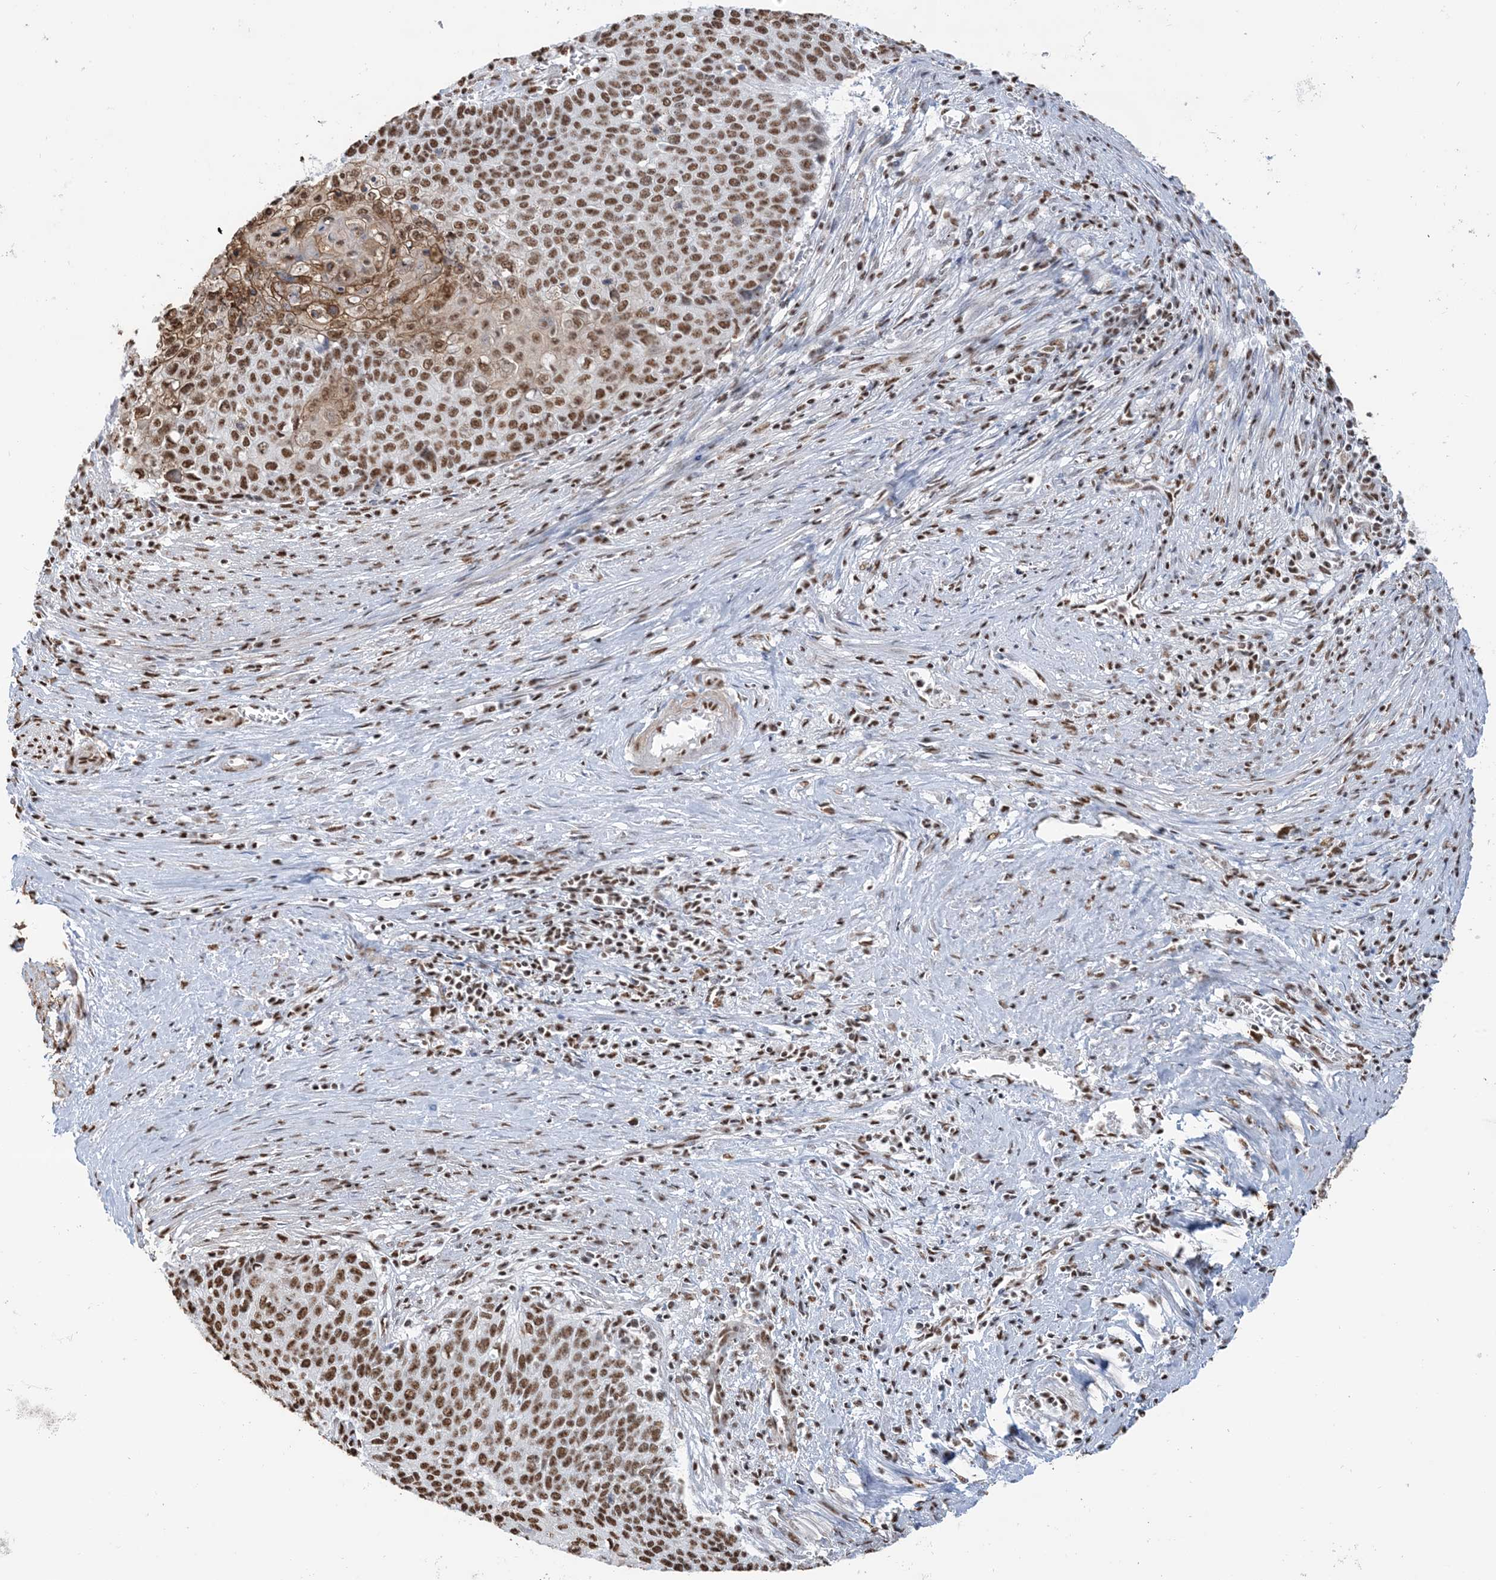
{"staining": {"intensity": "moderate", "quantity": ">75%", "location": "nuclear"}, "tissue": "cervical cancer", "cell_type": "Tumor cells", "image_type": "cancer", "snomed": [{"axis": "morphology", "description": "Squamous cell carcinoma, NOS"}, {"axis": "topography", "description": "Cervix"}], "caption": "Immunohistochemical staining of cervical cancer reveals moderate nuclear protein staining in approximately >75% of tumor cells.", "gene": "ZNF792", "patient": {"sex": "female", "age": 39}}